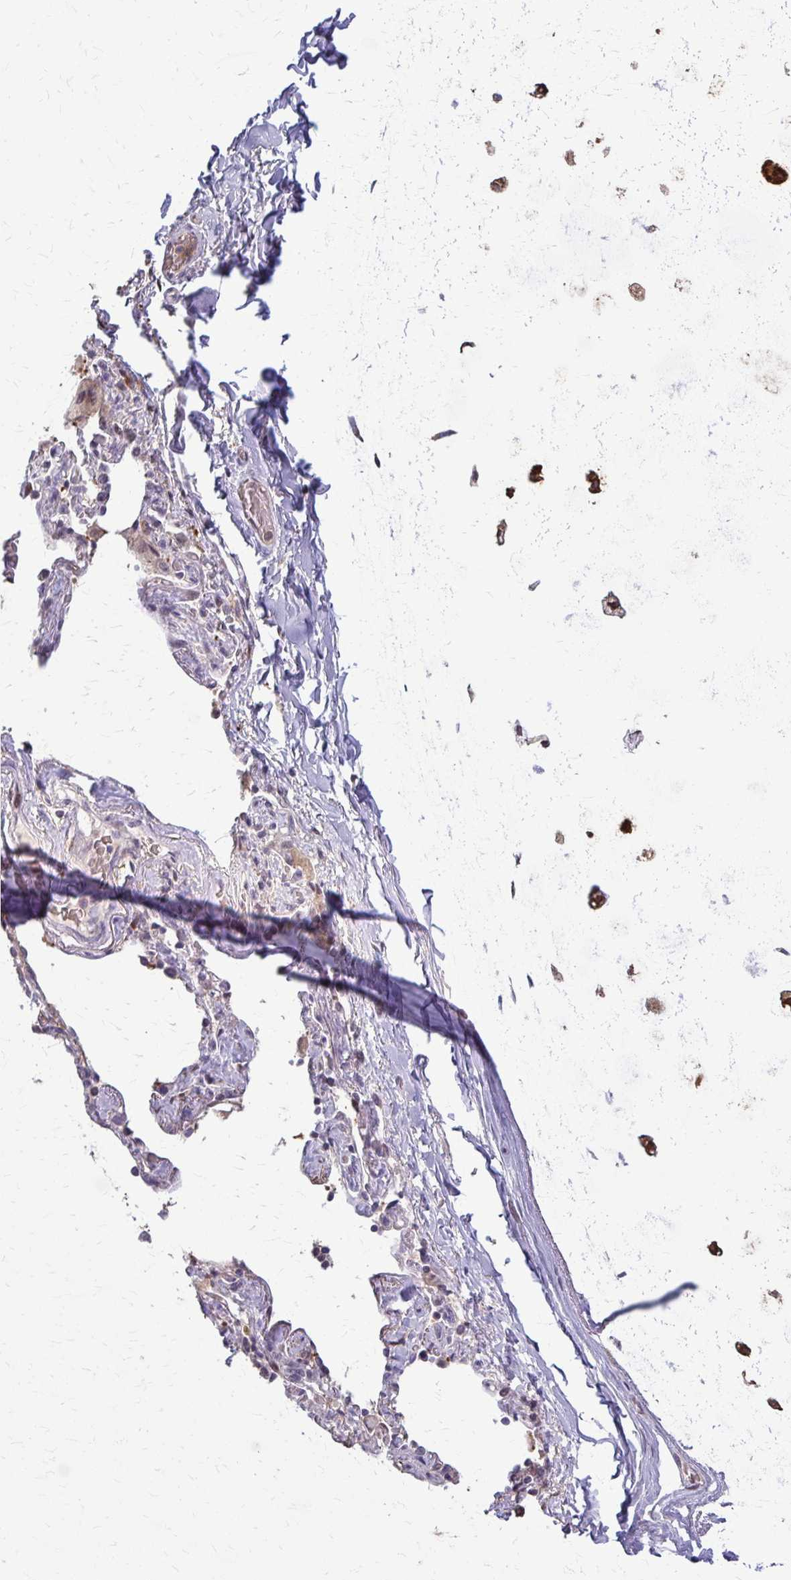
{"staining": {"intensity": "negative", "quantity": "none", "location": "none"}, "tissue": "soft tissue", "cell_type": "Chondrocytes", "image_type": "normal", "snomed": [{"axis": "morphology", "description": "Normal tissue, NOS"}, {"axis": "topography", "description": "Cartilage tissue"}, {"axis": "topography", "description": "Bronchus"}], "caption": "DAB (3,3'-diaminobenzidine) immunohistochemical staining of normal human soft tissue reveals no significant expression in chondrocytes. Brightfield microscopy of immunohistochemistry stained with DAB (brown) and hematoxylin (blue), captured at high magnification.", "gene": "ZNF34", "patient": {"sex": "male", "age": 64}}